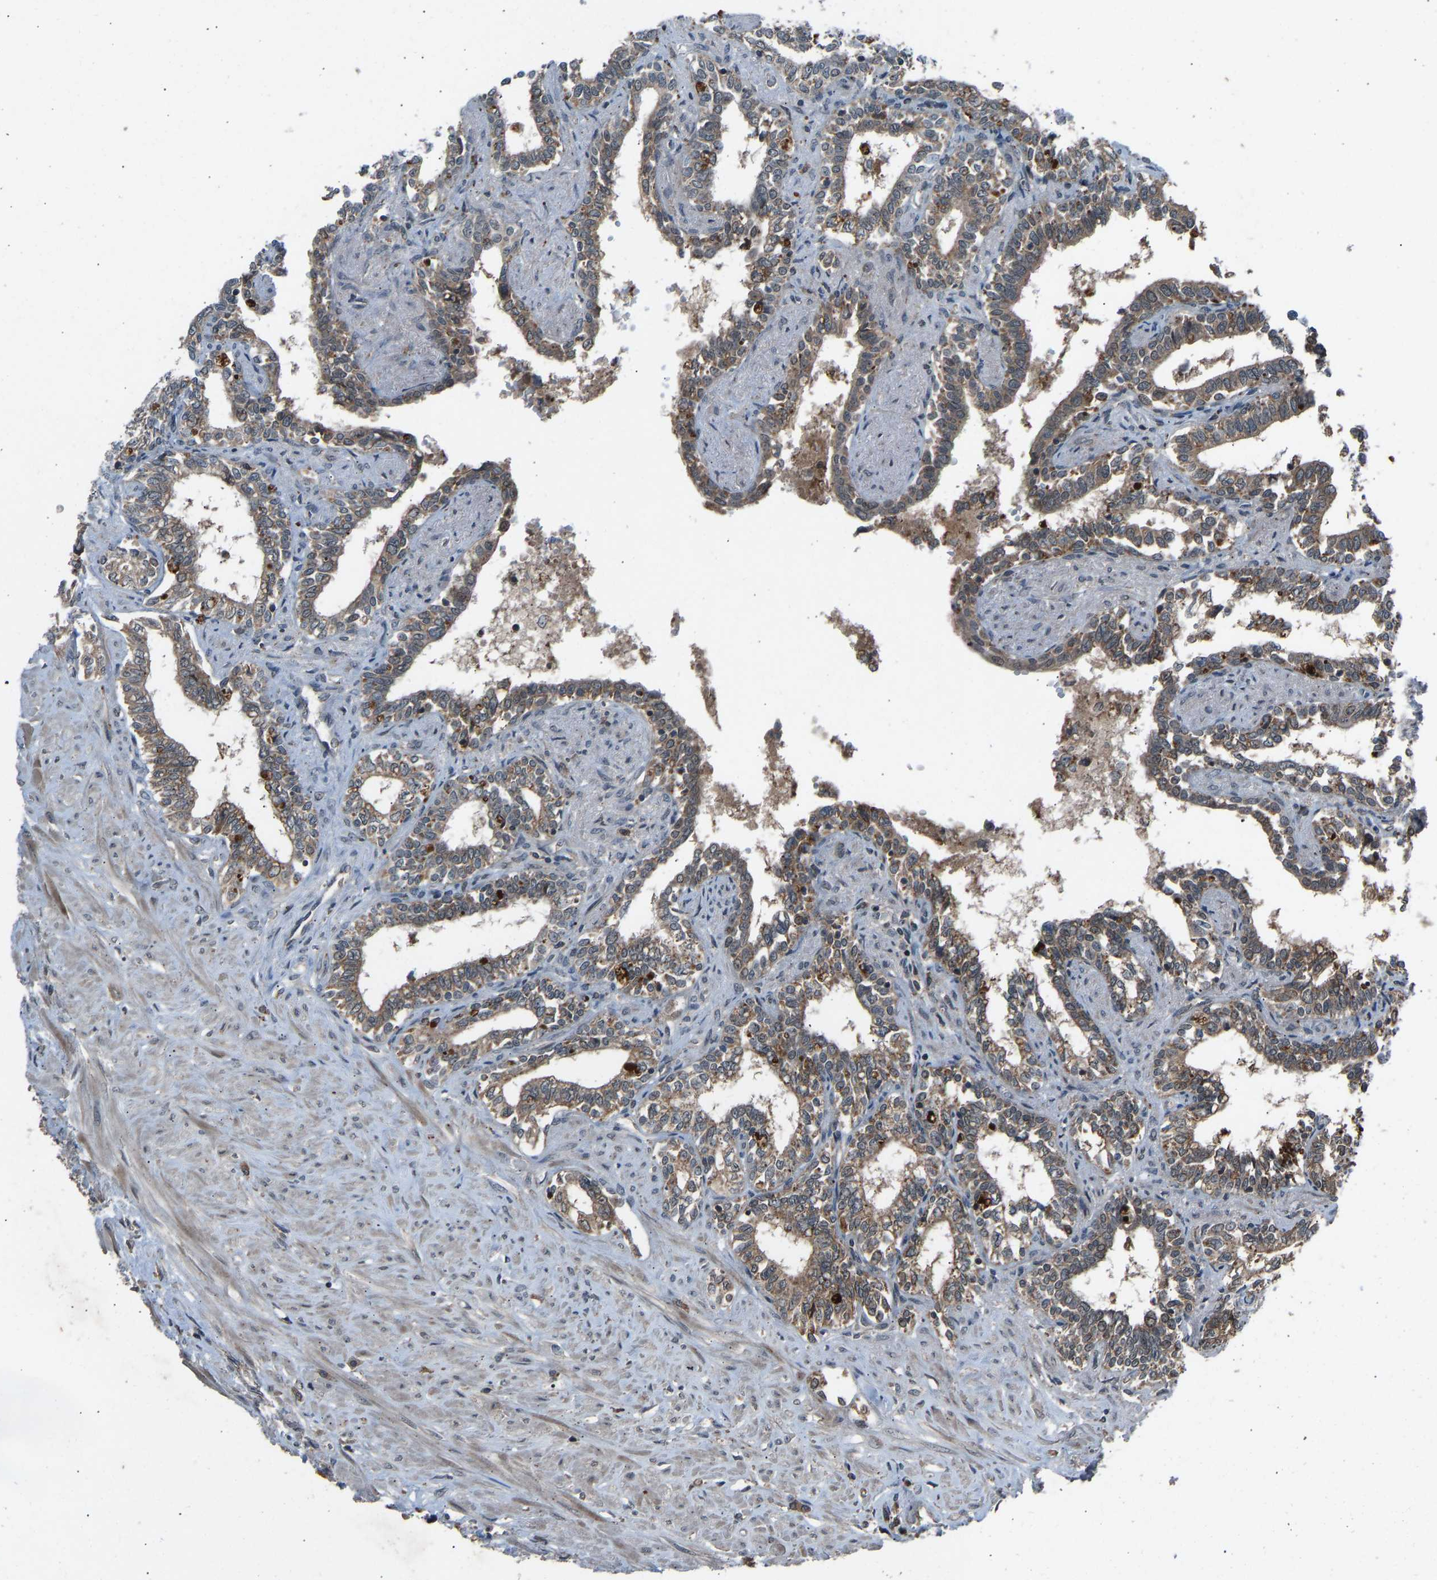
{"staining": {"intensity": "moderate", "quantity": ">75%", "location": "cytoplasmic/membranous"}, "tissue": "seminal vesicle", "cell_type": "Glandular cells", "image_type": "normal", "snomed": [{"axis": "morphology", "description": "Normal tissue, NOS"}, {"axis": "morphology", "description": "Adenocarcinoma, High grade"}, {"axis": "topography", "description": "Prostate"}, {"axis": "topography", "description": "Seminal veicle"}], "caption": "Immunohistochemical staining of normal human seminal vesicle reveals >75% levels of moderate cytoplasmic/membranous protein expression in approximately >75% of glandular cells.", "gene": "SLC43A1", "patient": {"sex": "male", "age": 55}}